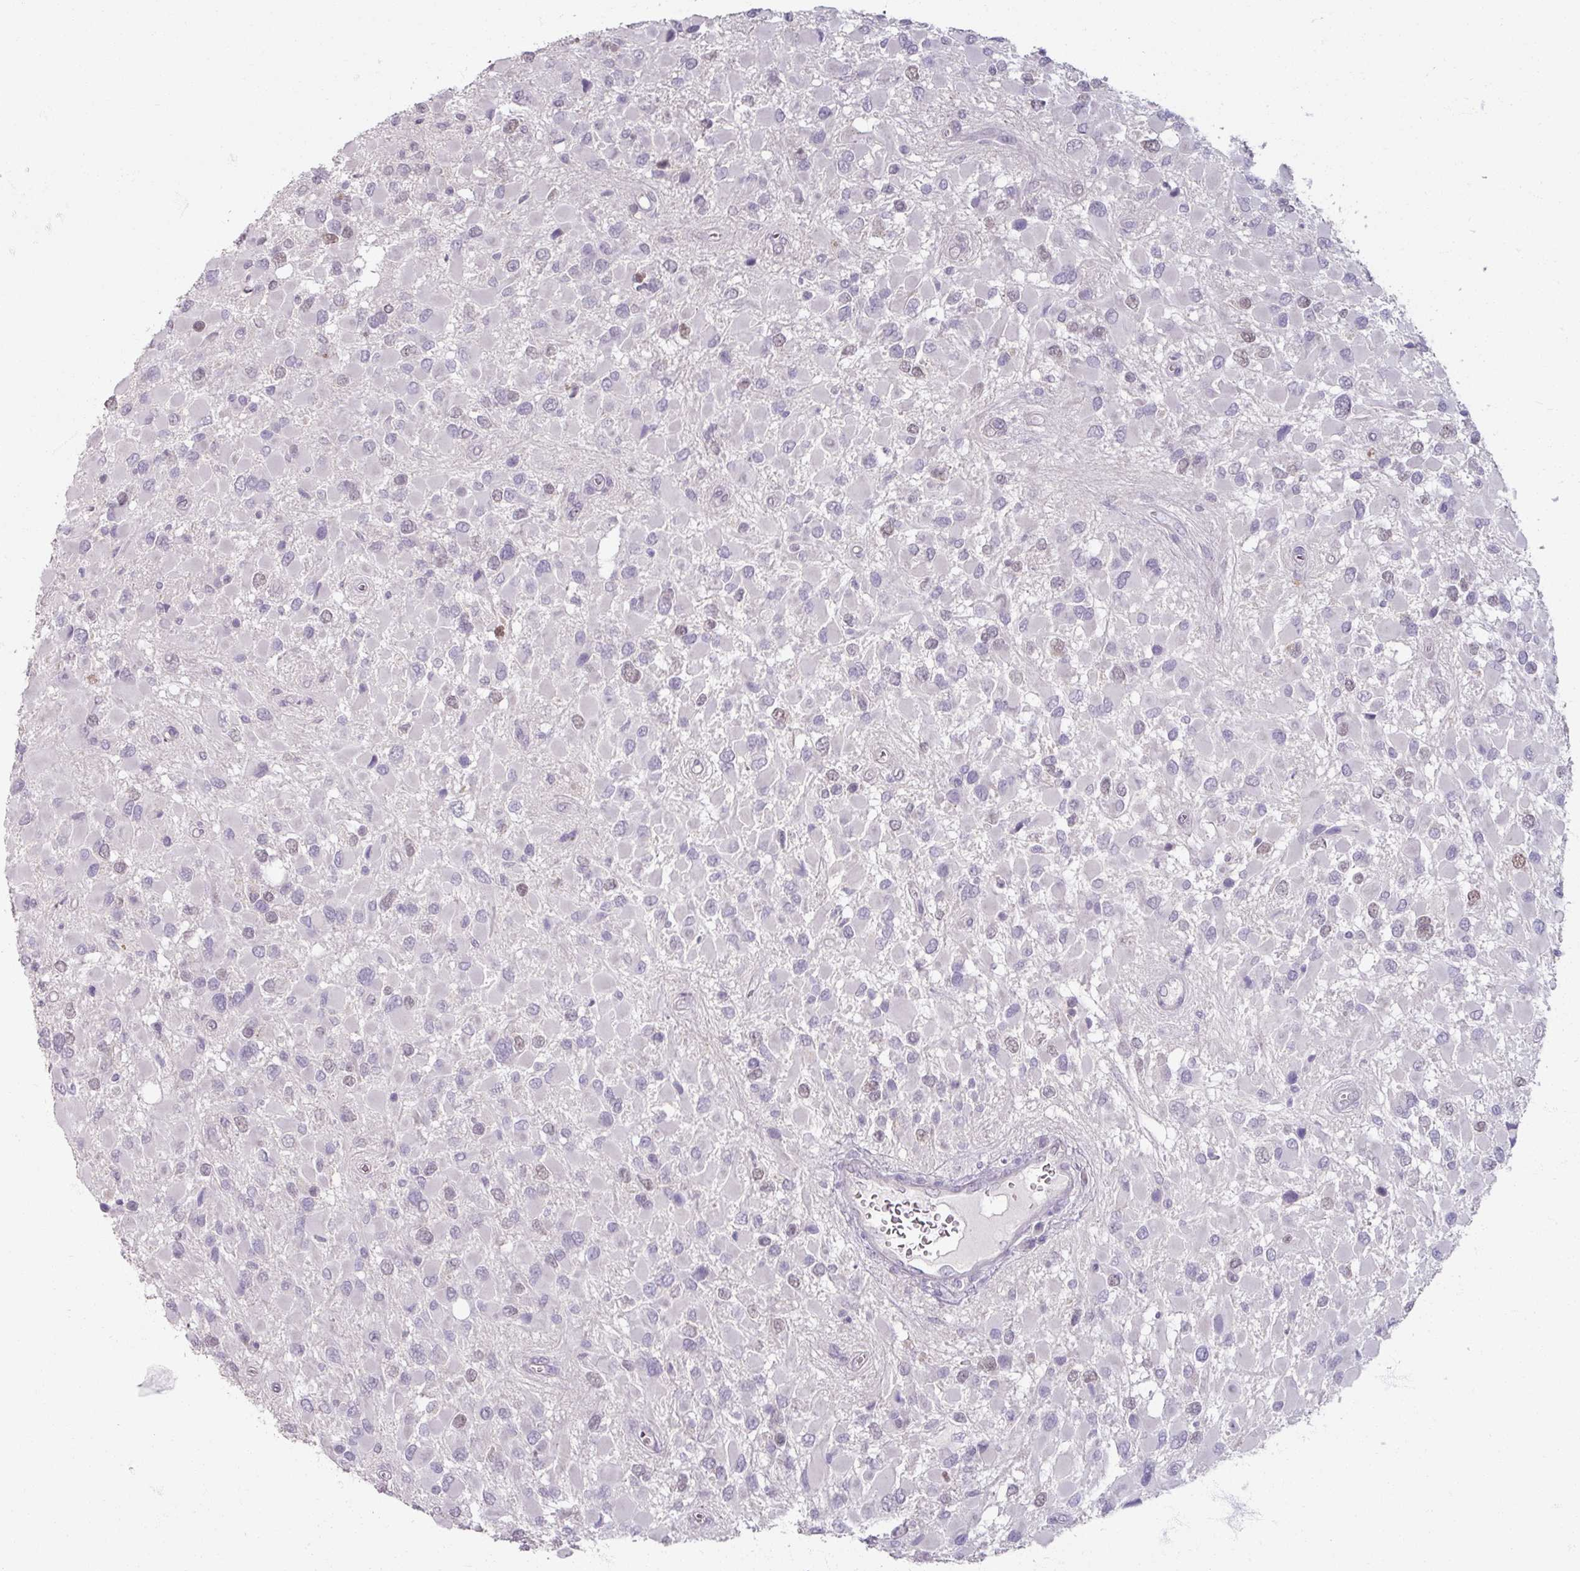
{"staining": {"intensity": "negative", "quantity": "none", "location": "none"}, "tissue": "glioma", "cell_type": "Tumor cells", "image_type": "cancer", "snomed": [{"axis": "morphology", "description": "Glioma, malignant, High grade"}, {"axis": "topography", "description": "Brain"}], "caption": "Glioma was stained to show a protein in brown. There is no significant staining in tumor cells. The staining was performed using DAB (3,3'-diaminobenzidine) to visualize the protein expression in brown, while the nuclei were stained in blue with hematoxylin (Magnification: 20x).", "gene": "SOX11", "patient": {"sex": "male", "age": 53}}